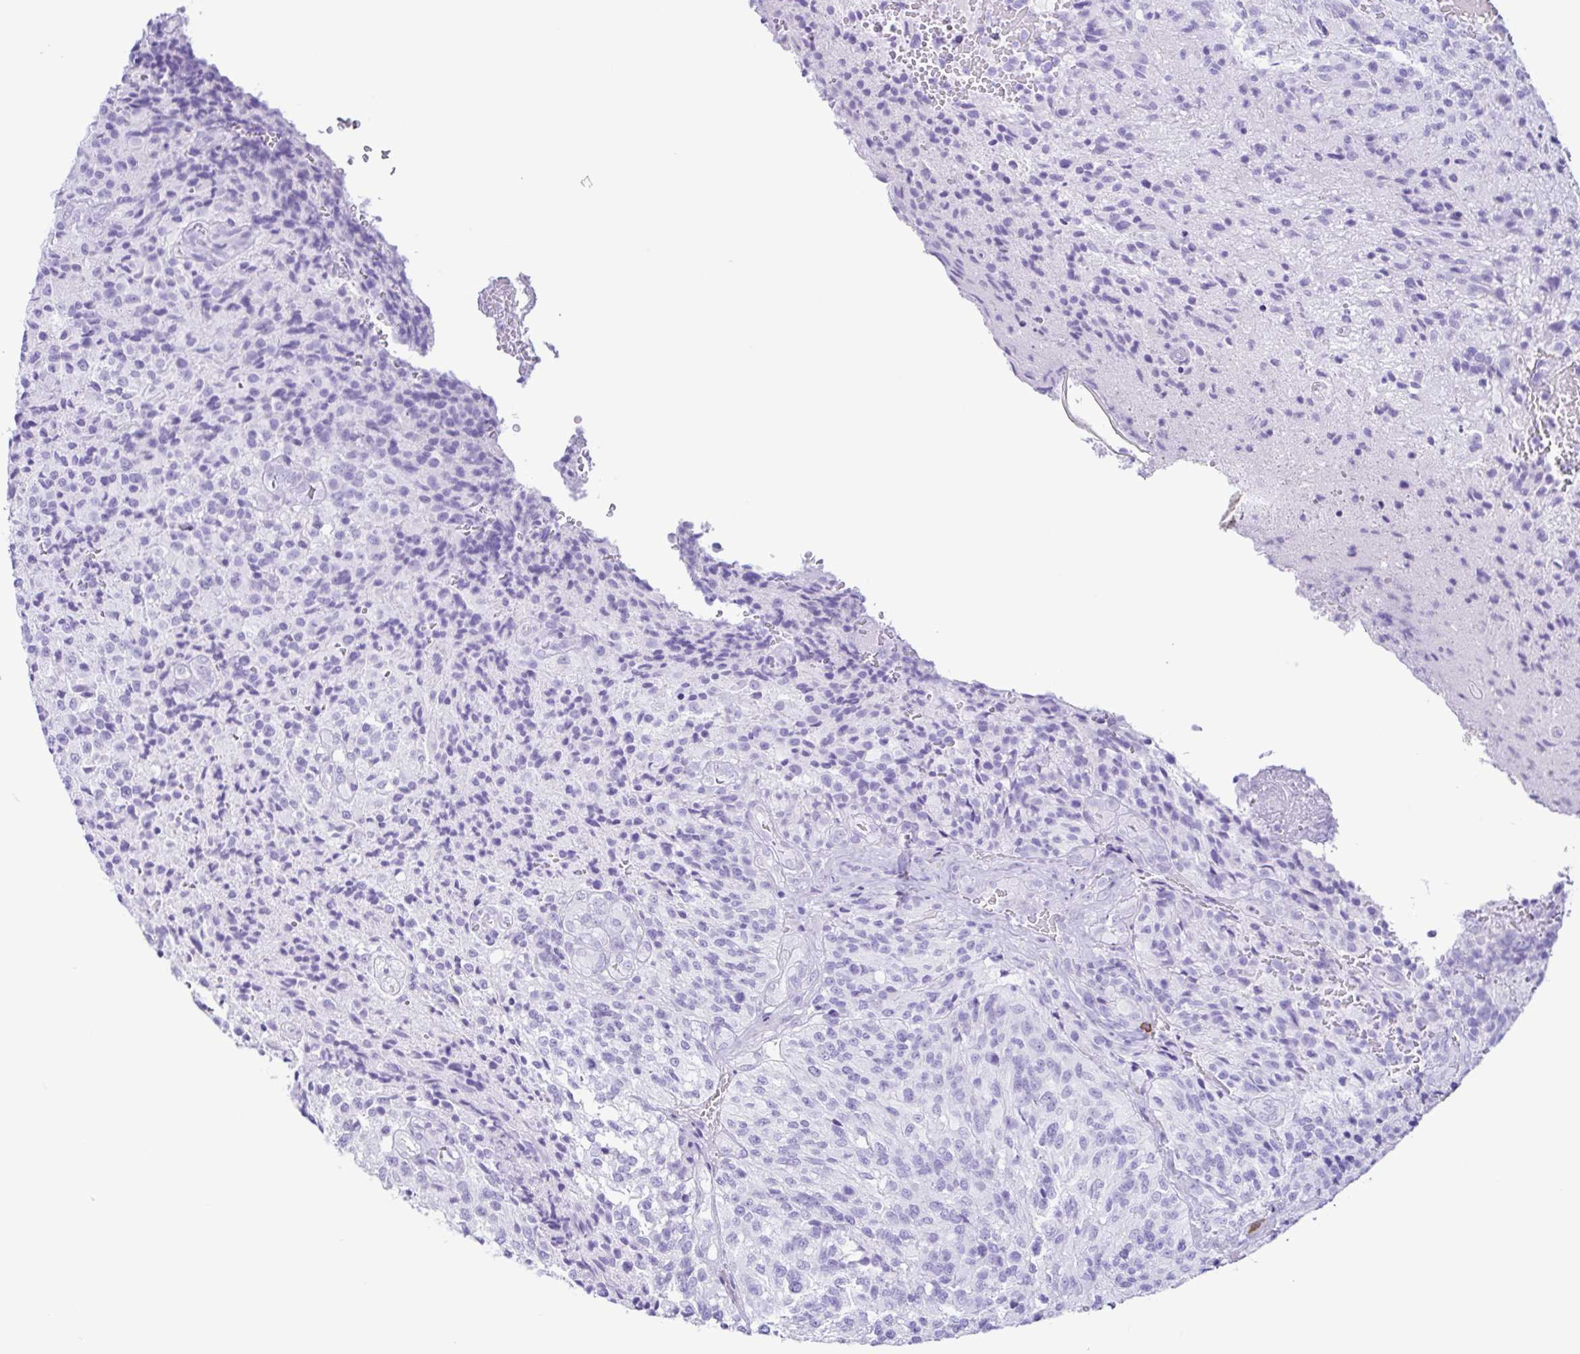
{"staining": {"intensity": "negative", "quantity": "none", "location": "none"}, "tissue": "glioma", "cell_type": "Tumor cells", "image_type": "cancer", "snomed": [{"axis": "morphology", "description": "Normal tissue, NOS"}, {"axis": "morphology", "description": "Glioma, malignant, High grade"}, {"axis": "topography", "description": "Cerebral cortex"}], "caption": "A high-resolution micrograph shows IHC staining of glioma, which demonstrates no significant expression in tumor cells.", "gene": "PIGF", "patient": {"sex": "male", "age": 56}}